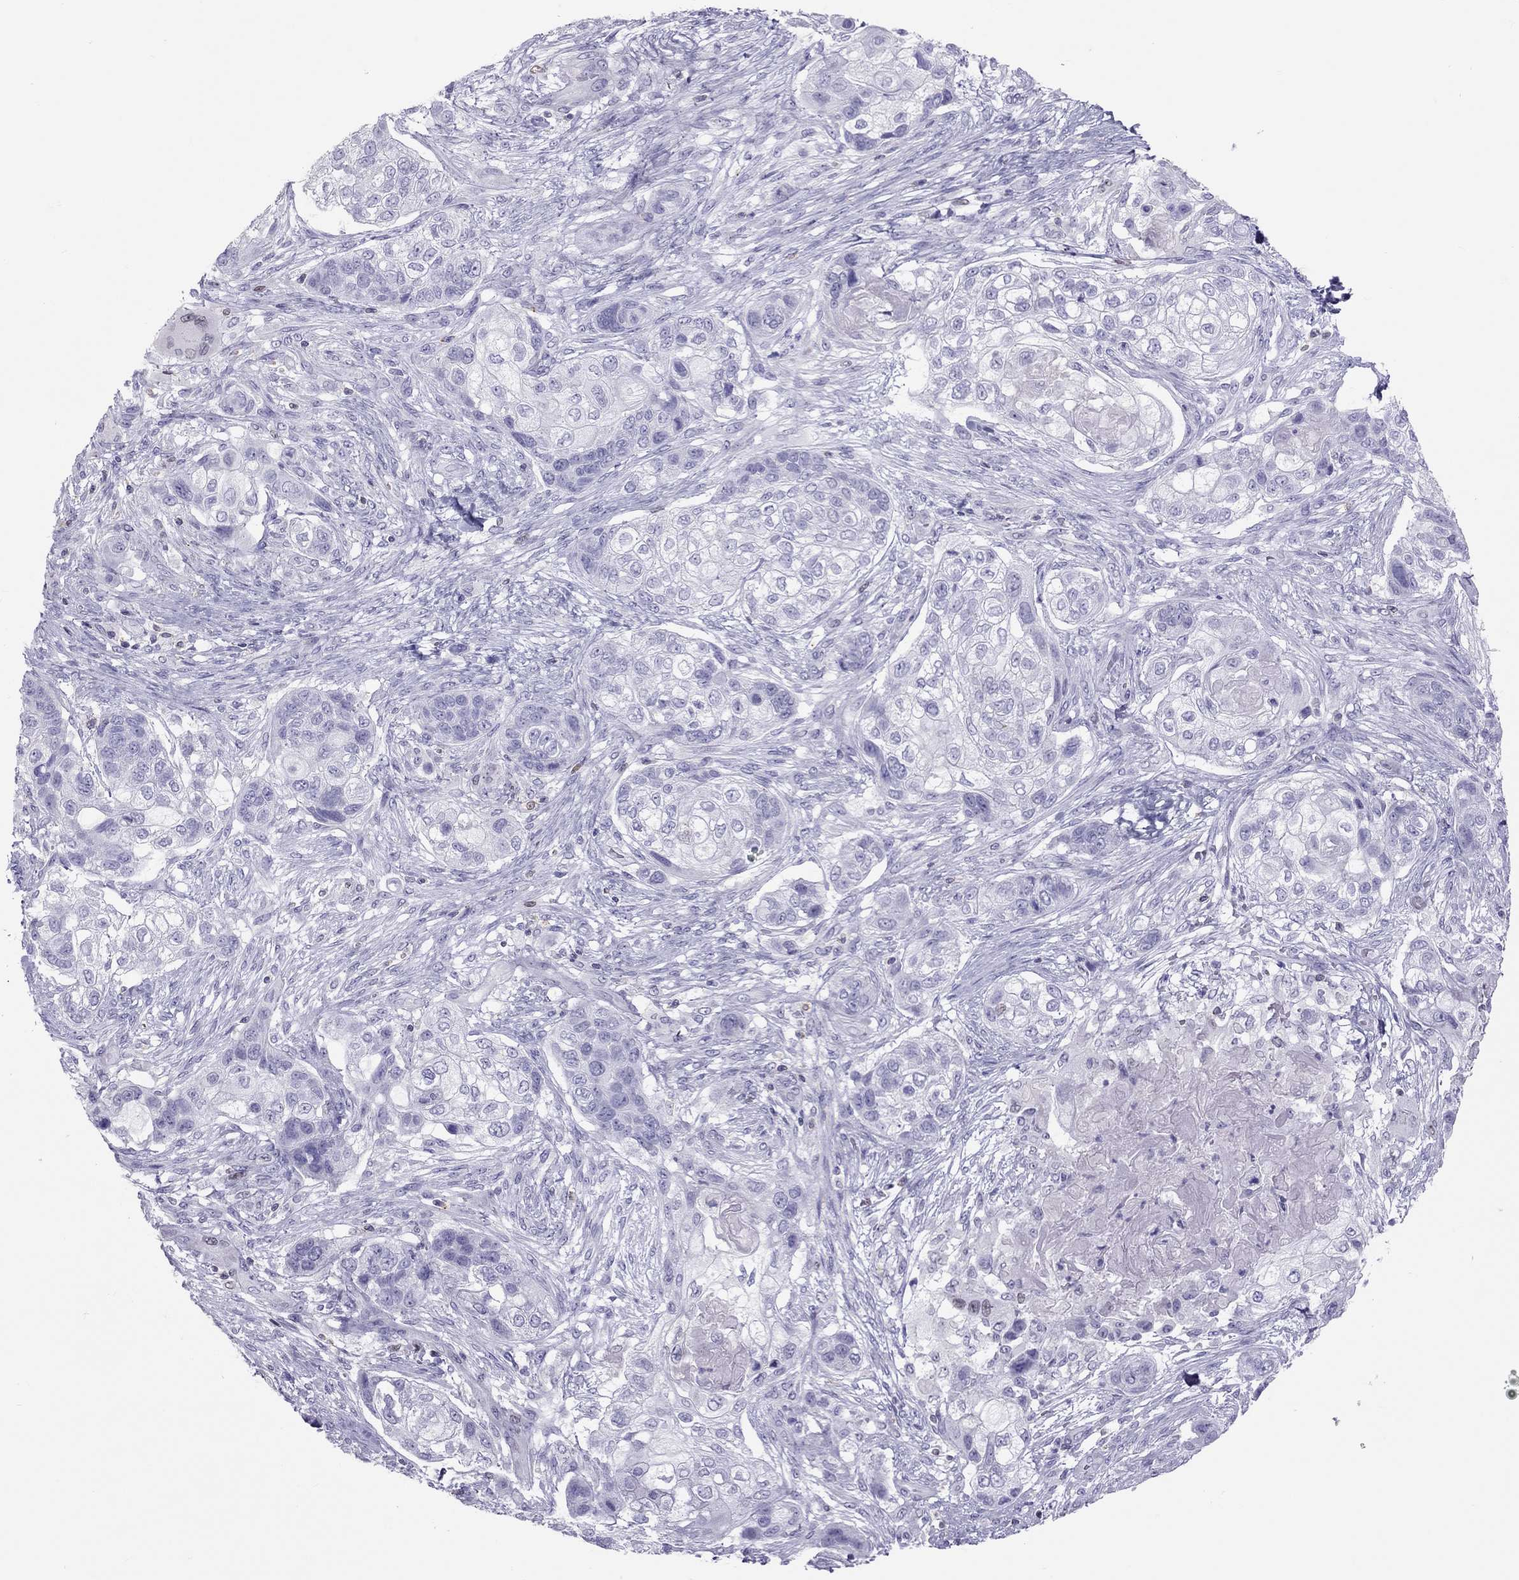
{"staining": {"intensity": "negative", "quantity": "none", "location": "none"}, "tissue": "lung cancer", "cell_type": "Tumor cells", "image_type": "cancer", "snomed": [{"axis": "morphology", "description": "Squamous cell carcinoma, NOS"}, {"axis": "topography", "description": "Lung"}], "caption": "IHC of squamous cell carcinoma (lung) displays no expression in tumor cells.", "gene": "STAG3", "patient": {"sex": "male", "age": 69}}